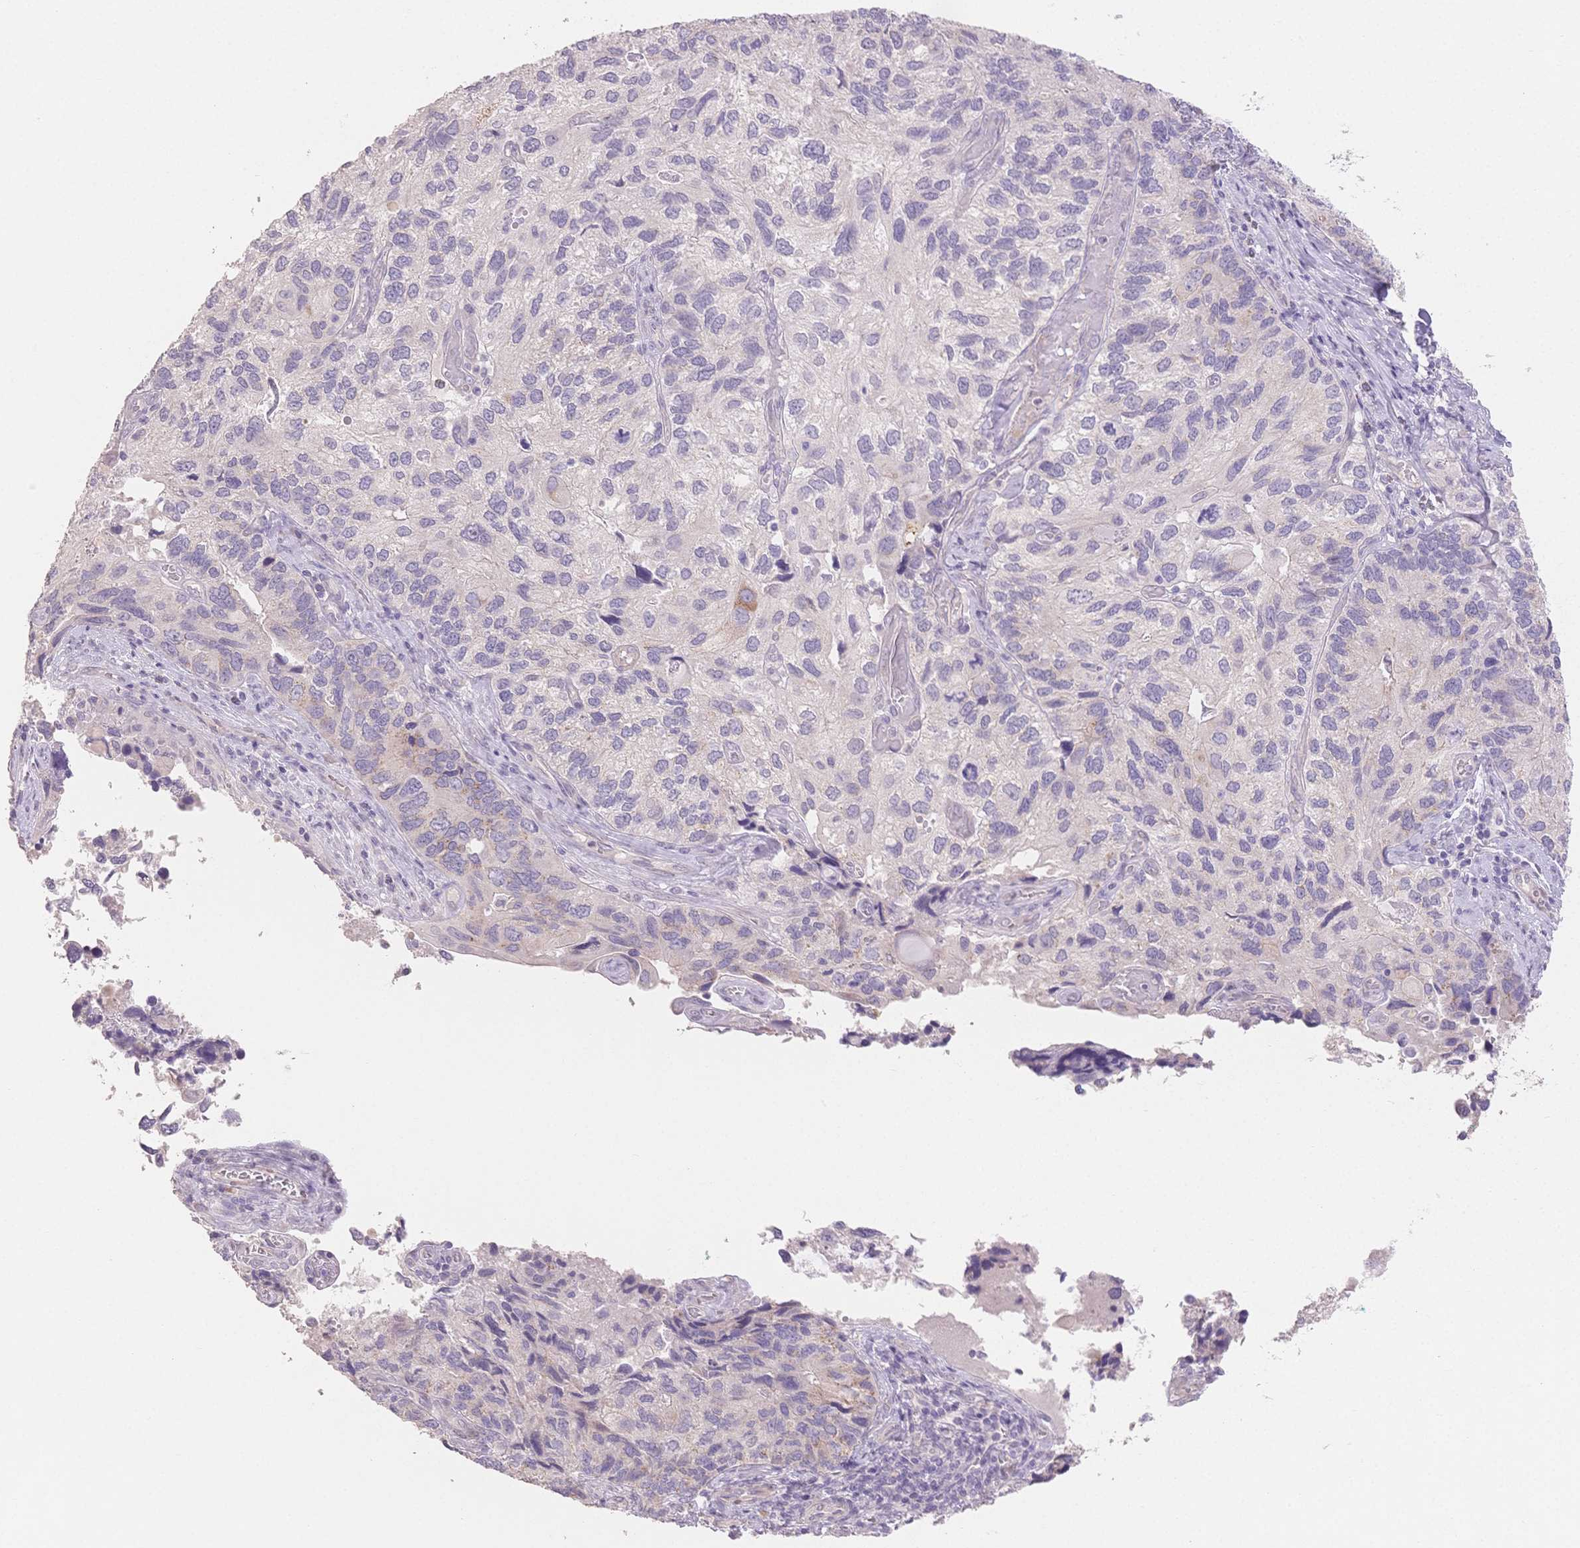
{"staining": {"intensity": "negative", "quantity": "none", "location": "none"}, "tissue": "endometrial cancer", "cell_type": "Tumor cells", "image_type": "cancer", "snomed": [{"axis": "morphology", "description": "Carcinoma, NOS"}, {"axis": "topography", "description": "Uterus"}], "caption": "Tumor cells are negative for protein expression in human endometrial cancer (carcinoma).", "gene": "SUV39H2", "patient": {"sex": "female", "age": 76}}